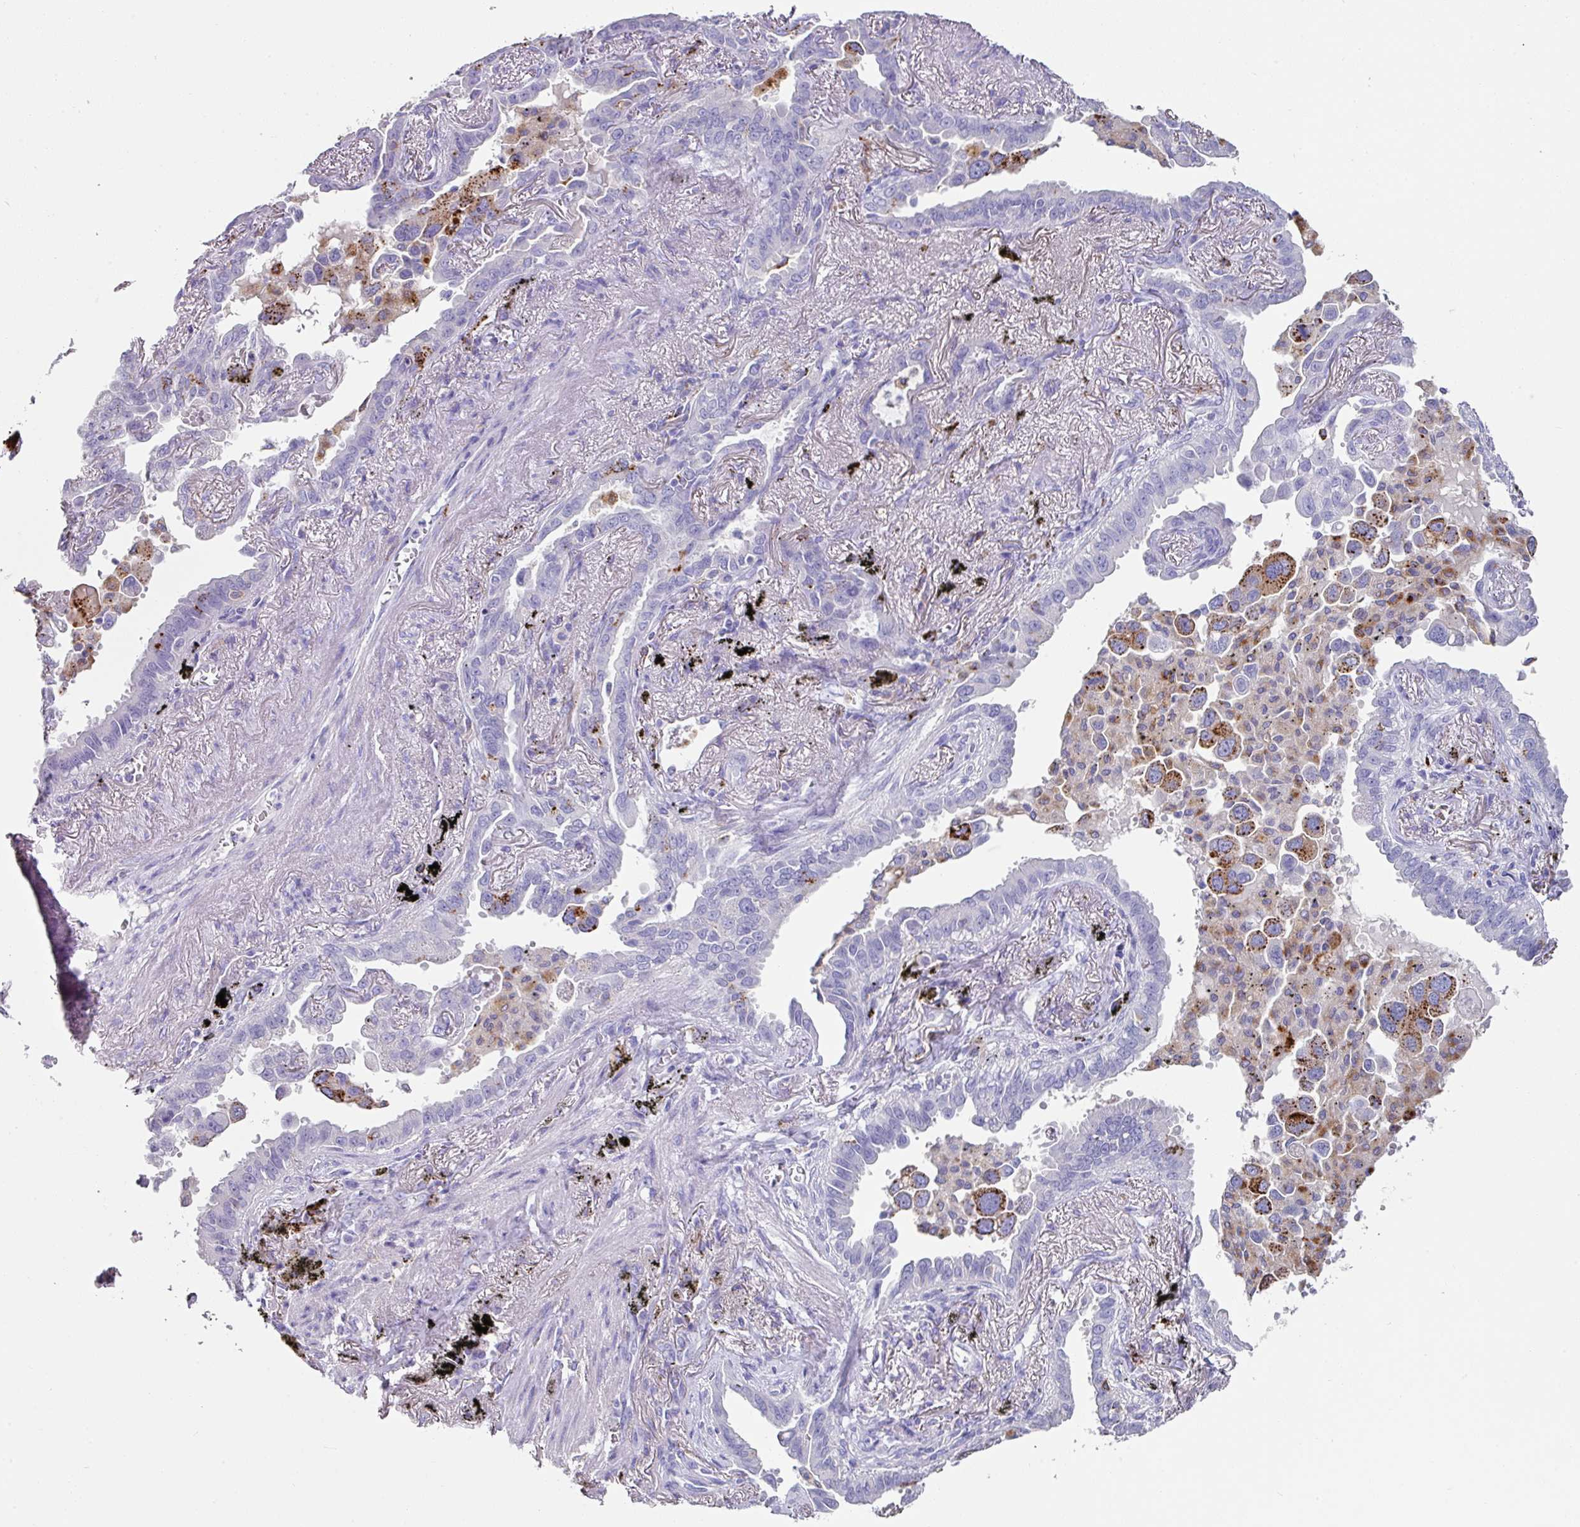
{"staining": {"intensity": "negative", "quantity": "none", "location": "none"}, "tissue": "lung cancer", "cell_type": "Tumor cells", "image_type": "cancer", "snomed": [{"axis": "morphology", "description": "Adenocarcinoma, NOS"}, {"axis": "topography", "description": "Lung"}], "caption": "High magnification brightfield microscopy of lung adenocarcinoma stained with DAB (3,3'-diaminobenzidine) (brown) and counterstained with hematoxylin (blue): tumor cells show no significant positivity. (DAB immunohistochemistry, high magnification).", "gene": "CPVL", "patient": {"sex": "male", "age": 67}}